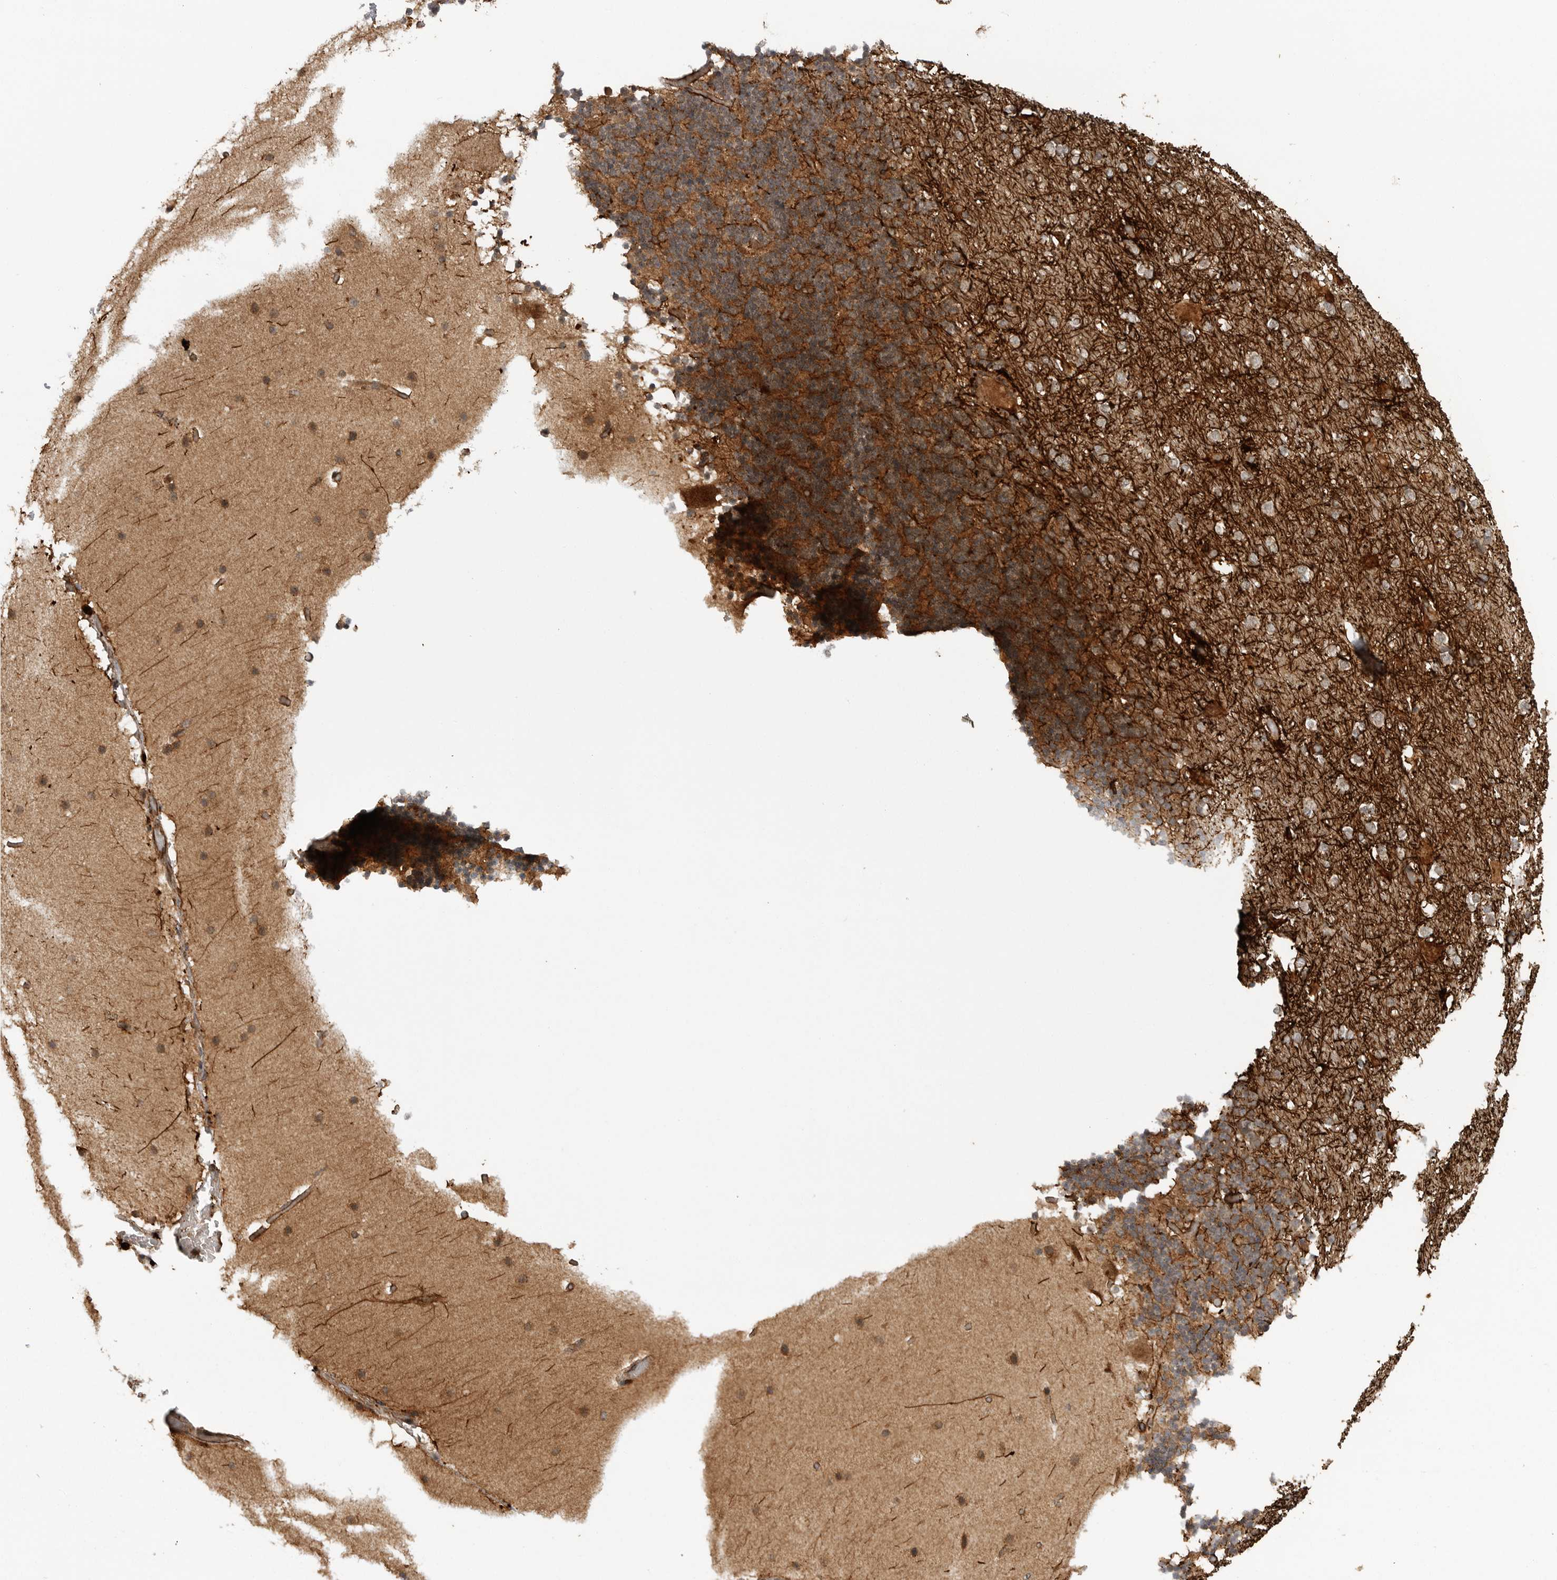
{"staining": {"intensity": "strong", "quantity": ">75%", "location": "cytoplasmic/membranous"}, "tissue": "cerebellum", "cell_type": "Cells in granular layer", "image_type": "normal", "snomed": [{"axis": "morphology", "description": "Normal tissue, NOS"}, {"axis": "topography", "description": "Cerebellum"}], "caption": "Protein expression analysis of unremarkable cerebellum exhibits strong cytoplasmic/membranous expression in about >75% of cells in granular layer.", "gene": "PRDX4", "patient": {"sex": "male", "age": 57}}